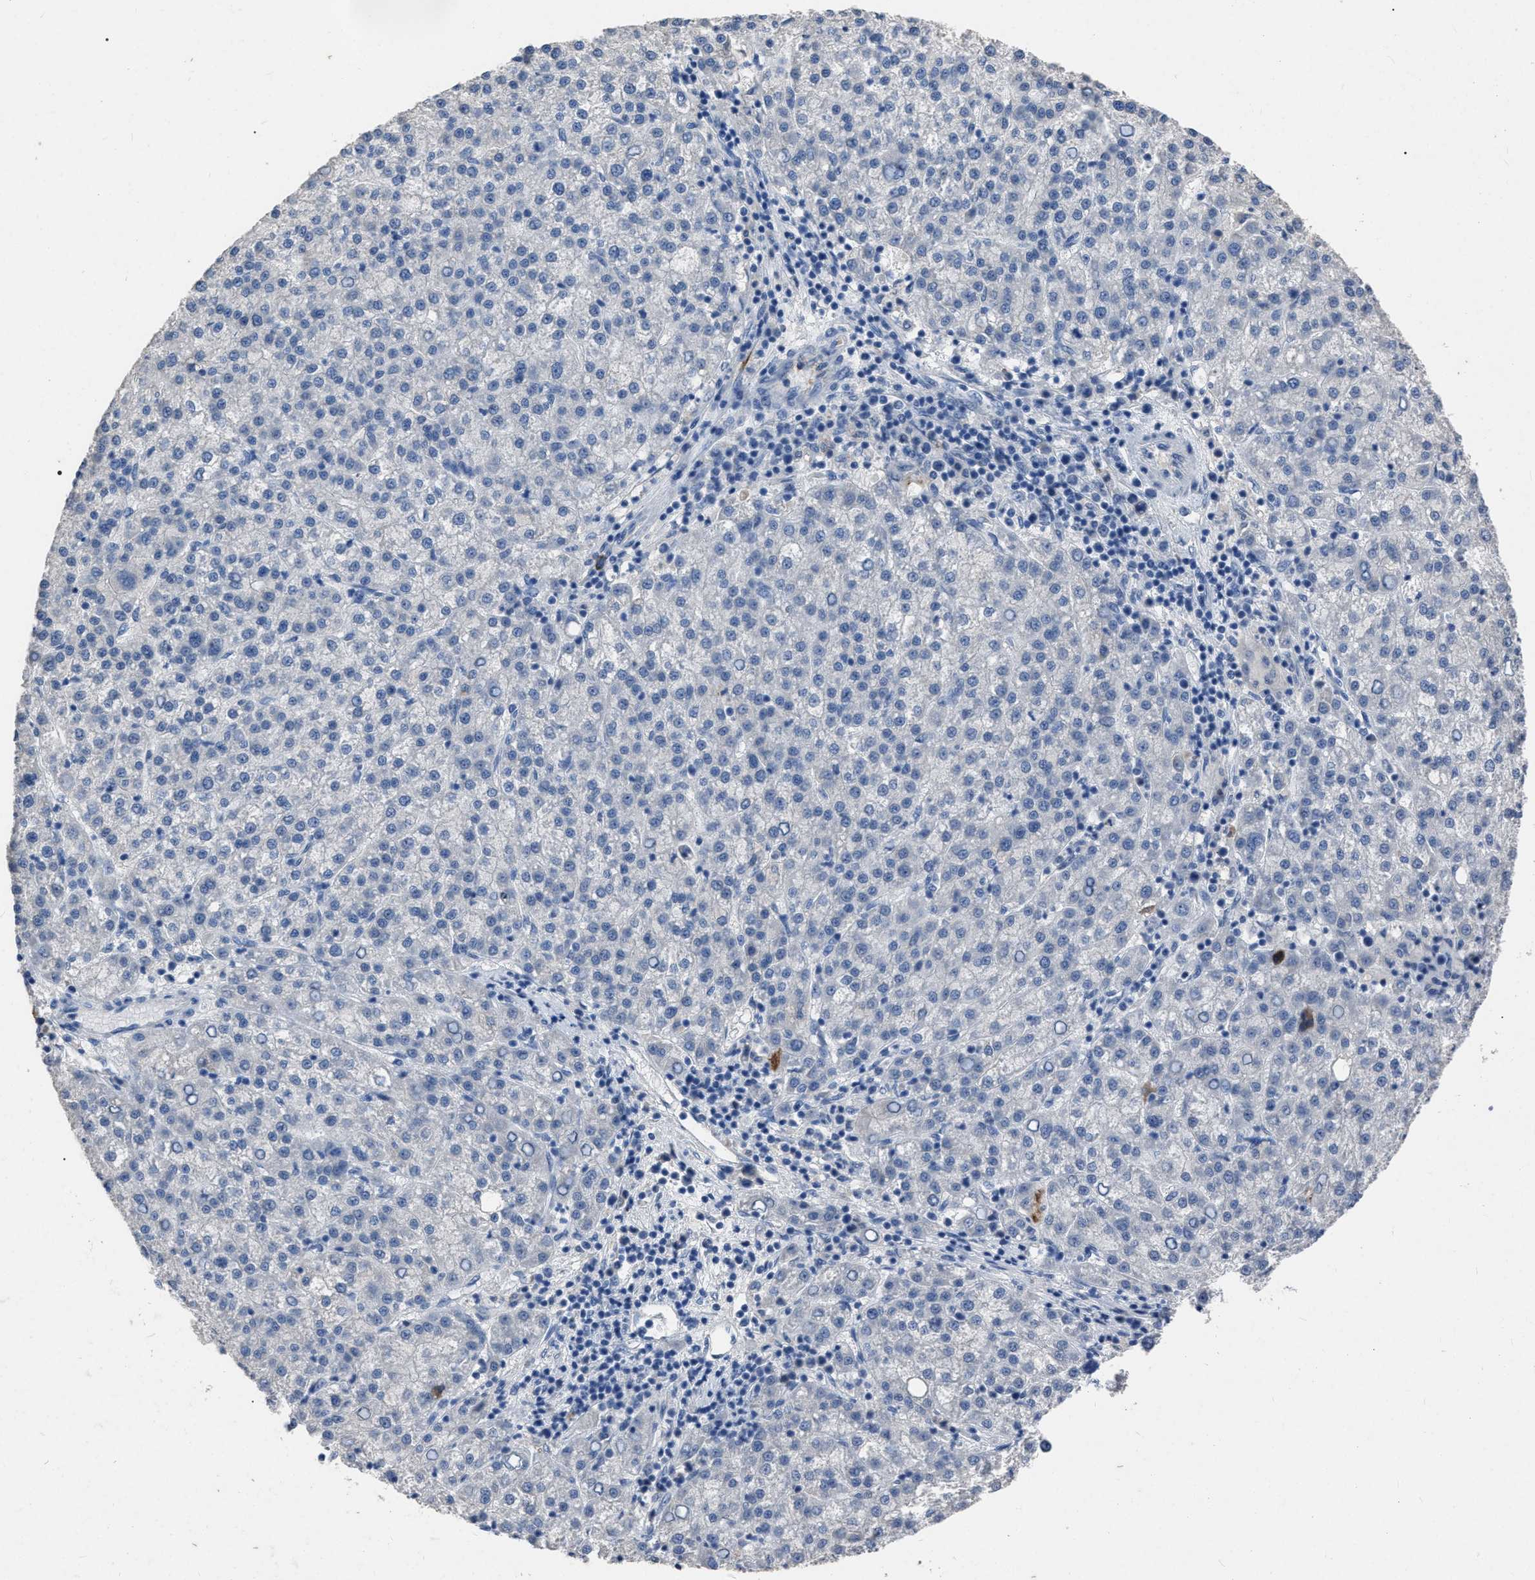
{"staining": {"intensity": "negative", "quantity": "none", "location": "none"}, "tissue": "liver cancer", "cell_type": "Tumor cells", "image_type": "cancer", "snomed": [{"axis": "morphology", "description": "Carcinoma, Hepatocellular, NOS"}, {"axis": "topography", "description": "Liver"}], "caption": "Immunohistochemistry of hepatocellular carcinoma (liver) displays no expression in tumor cells.", "gene": "HABP2", "patient": {"sex": "female", "age": 58}}